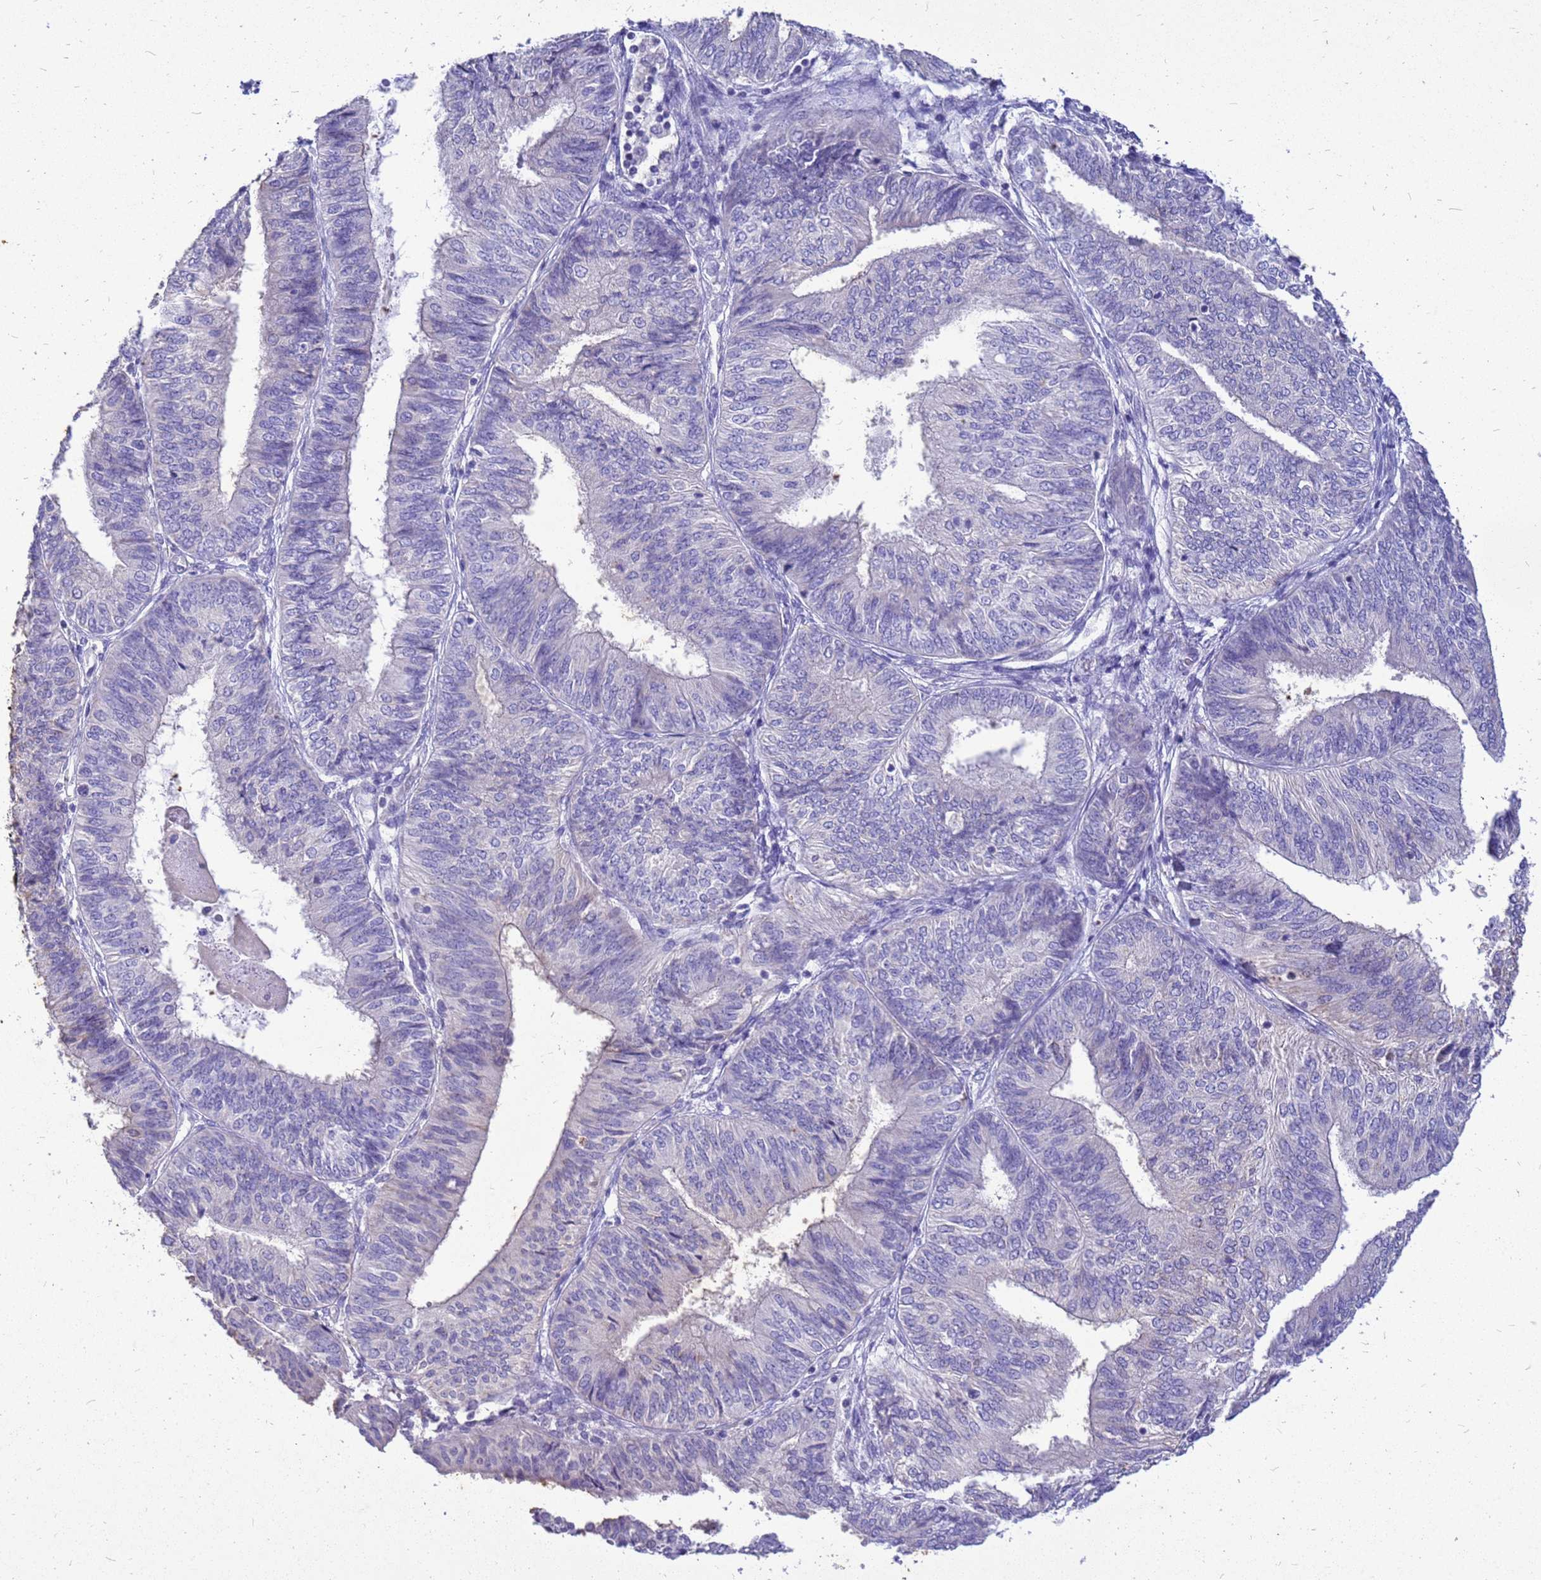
{"staining": {"intensity": "negative", "quantity": "none", "location": "none"}, "tissue": "endometrial cancer", "cell_type": "Tumor cells", "image_type": "cancer", "snomed": [{"axis": "morphology", "description": "Adenocarcinoma, NOS"}, {"axis": "topography", "description": "Endometrium"}], "caption": "This is a micrograph of IHC staining of endometrial adenocarcinoma, which shows no positivity in tumor cells. (Immunohistochemistry, brightfield microscopy, high magnification).", "gene": "AKR1C1", "patient": {"sex": "female", "age": 58}}